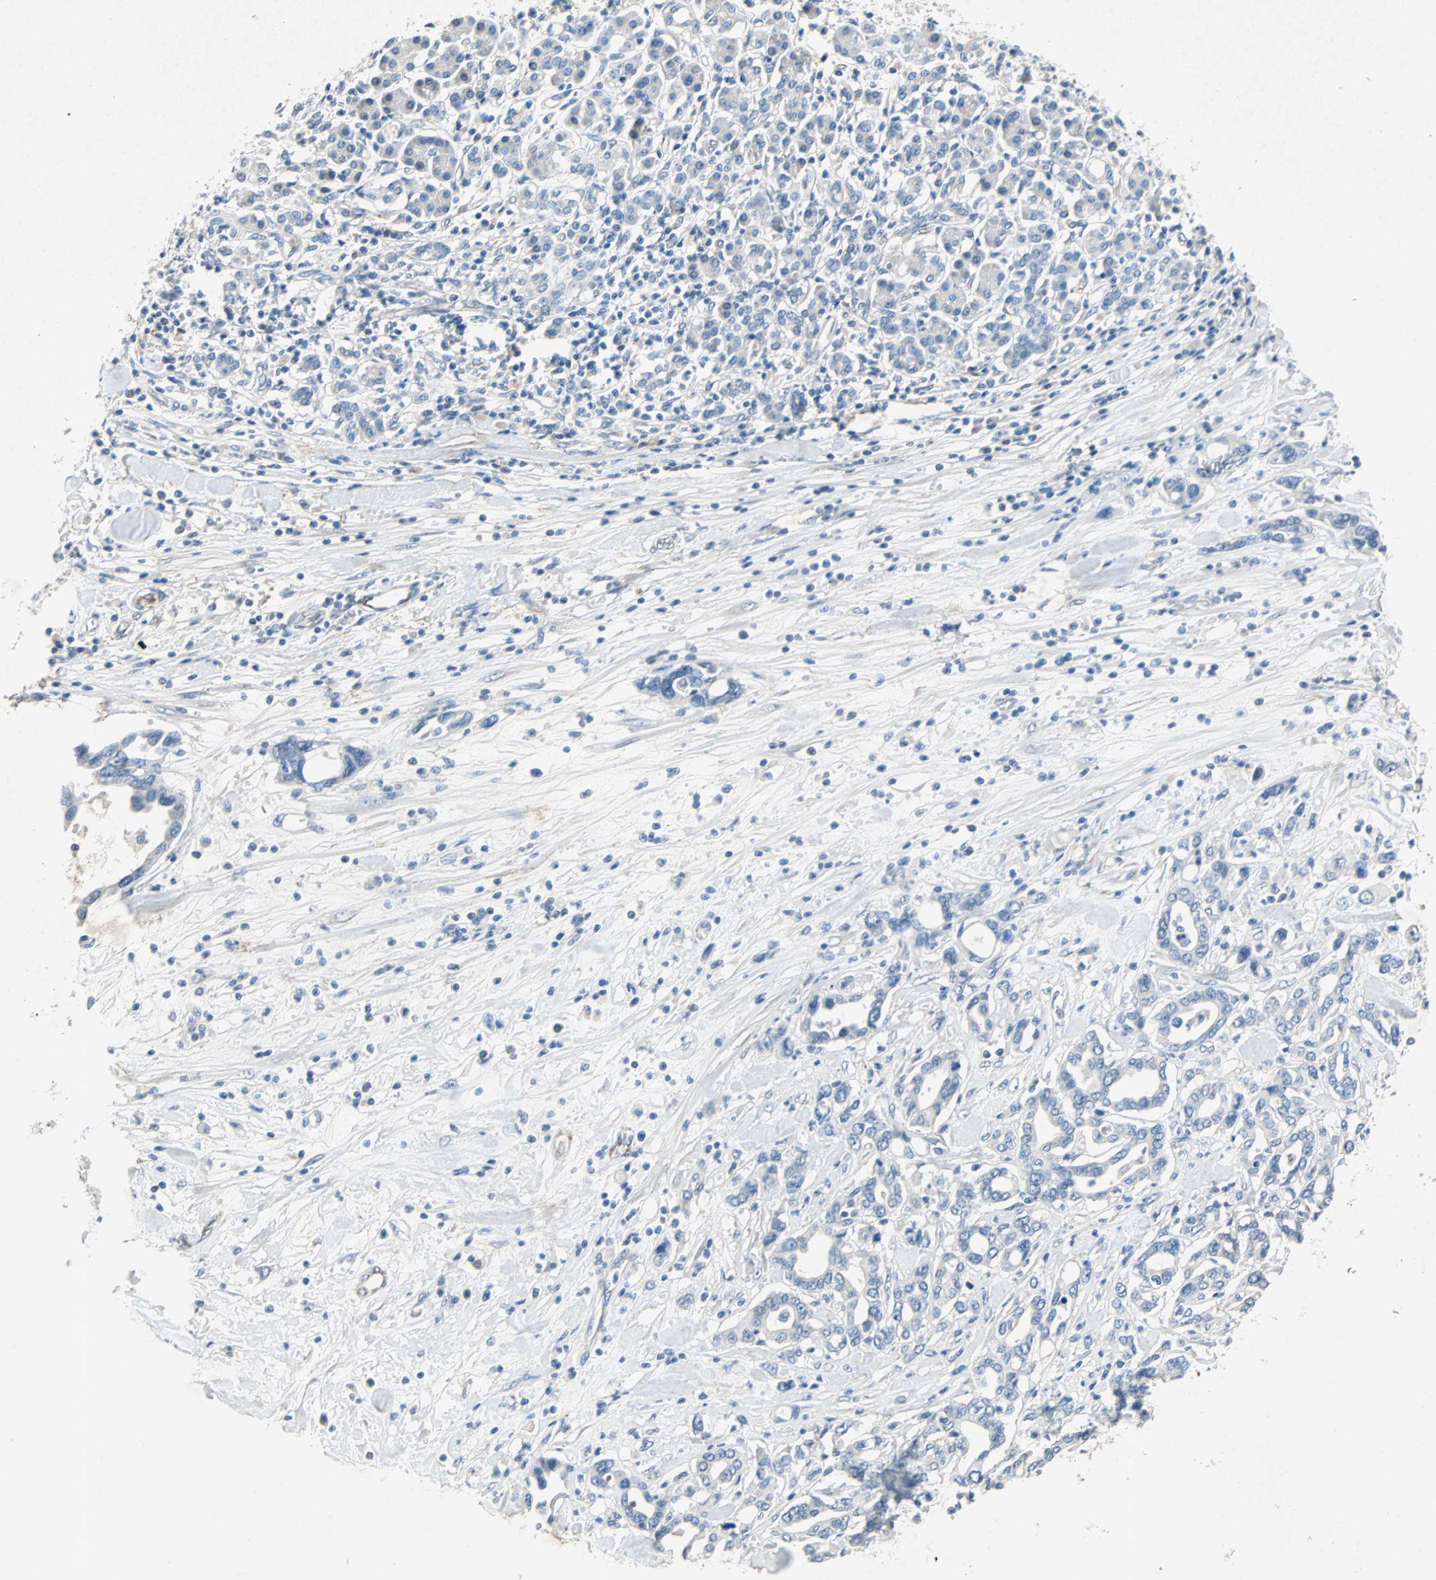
{"staining": {"intensity": "negative", "quantity": "none", "location": "none"}, "tissue": "pancreatic cancer", "cell_type": "Tumor cells", "image_type": "cancer", "snomed": [{"axis": "morphology", "description": "Adenocarcinoma, NOS"}, {"axis": "topography", "description": "Pancreas"}], "caption": "The photomicrograph reveals no staining of tumor cells in pancreatic cancer.", "gene": "PCDHB2", "patient": {"sex": "female", "age": 57}}